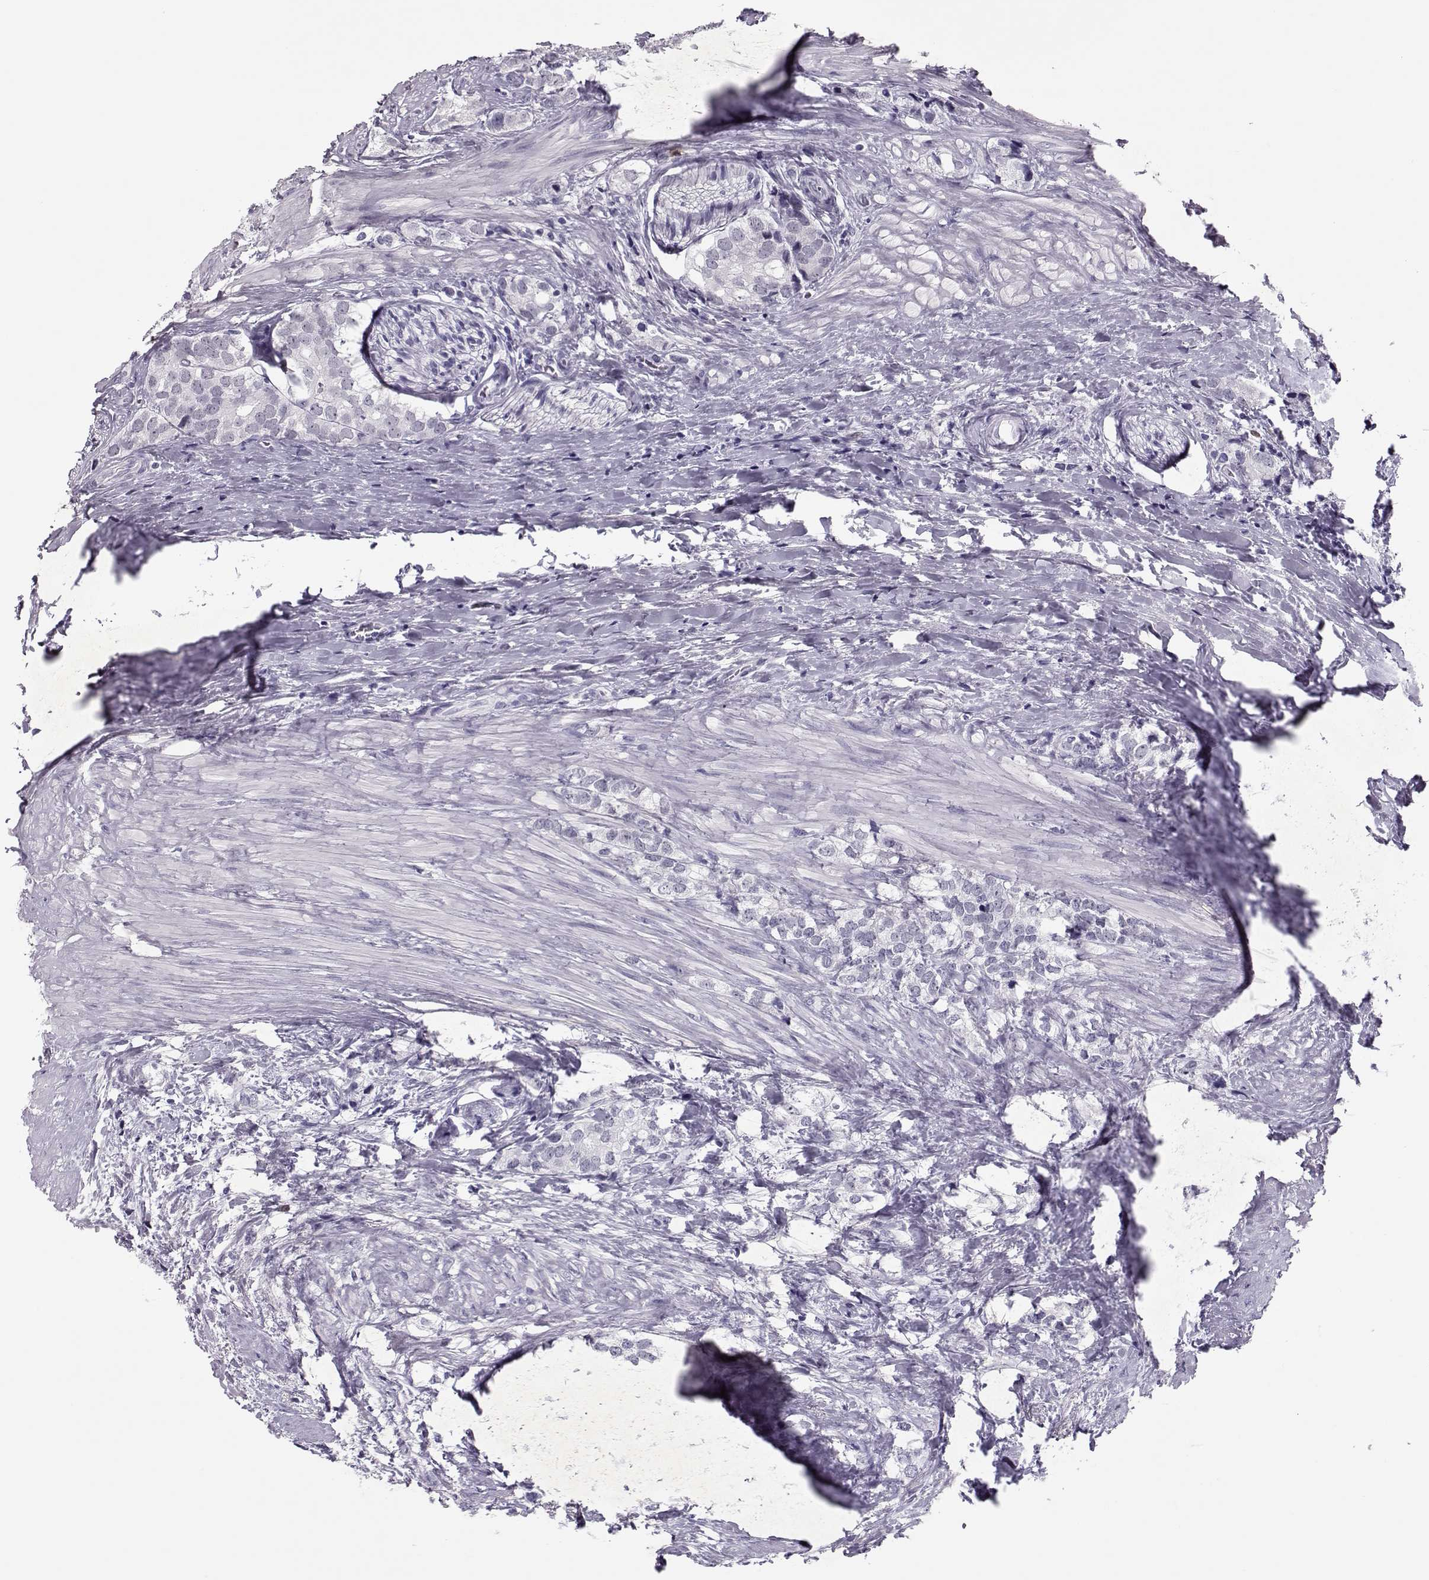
{"staining": {"intensity": "negative", "quantity": "none", "location": "none"}, "tissue": "prostate cancer", "cell_type": "Tumor cells", "image_type": "cancer", "snomed": [{"axis": "morphology", "description": "Adenocarcinoma, NOS"}, {"axis": "topography", "description": "Prostate and seminal vesicle, NOS"}], "caption": "Adenocarcinoma (prostate) was stained to show a protein in brown. There is no significant expression in tumor cells.", "gene": "SGO1", "patient": {"sex": "male", "age": 63}}